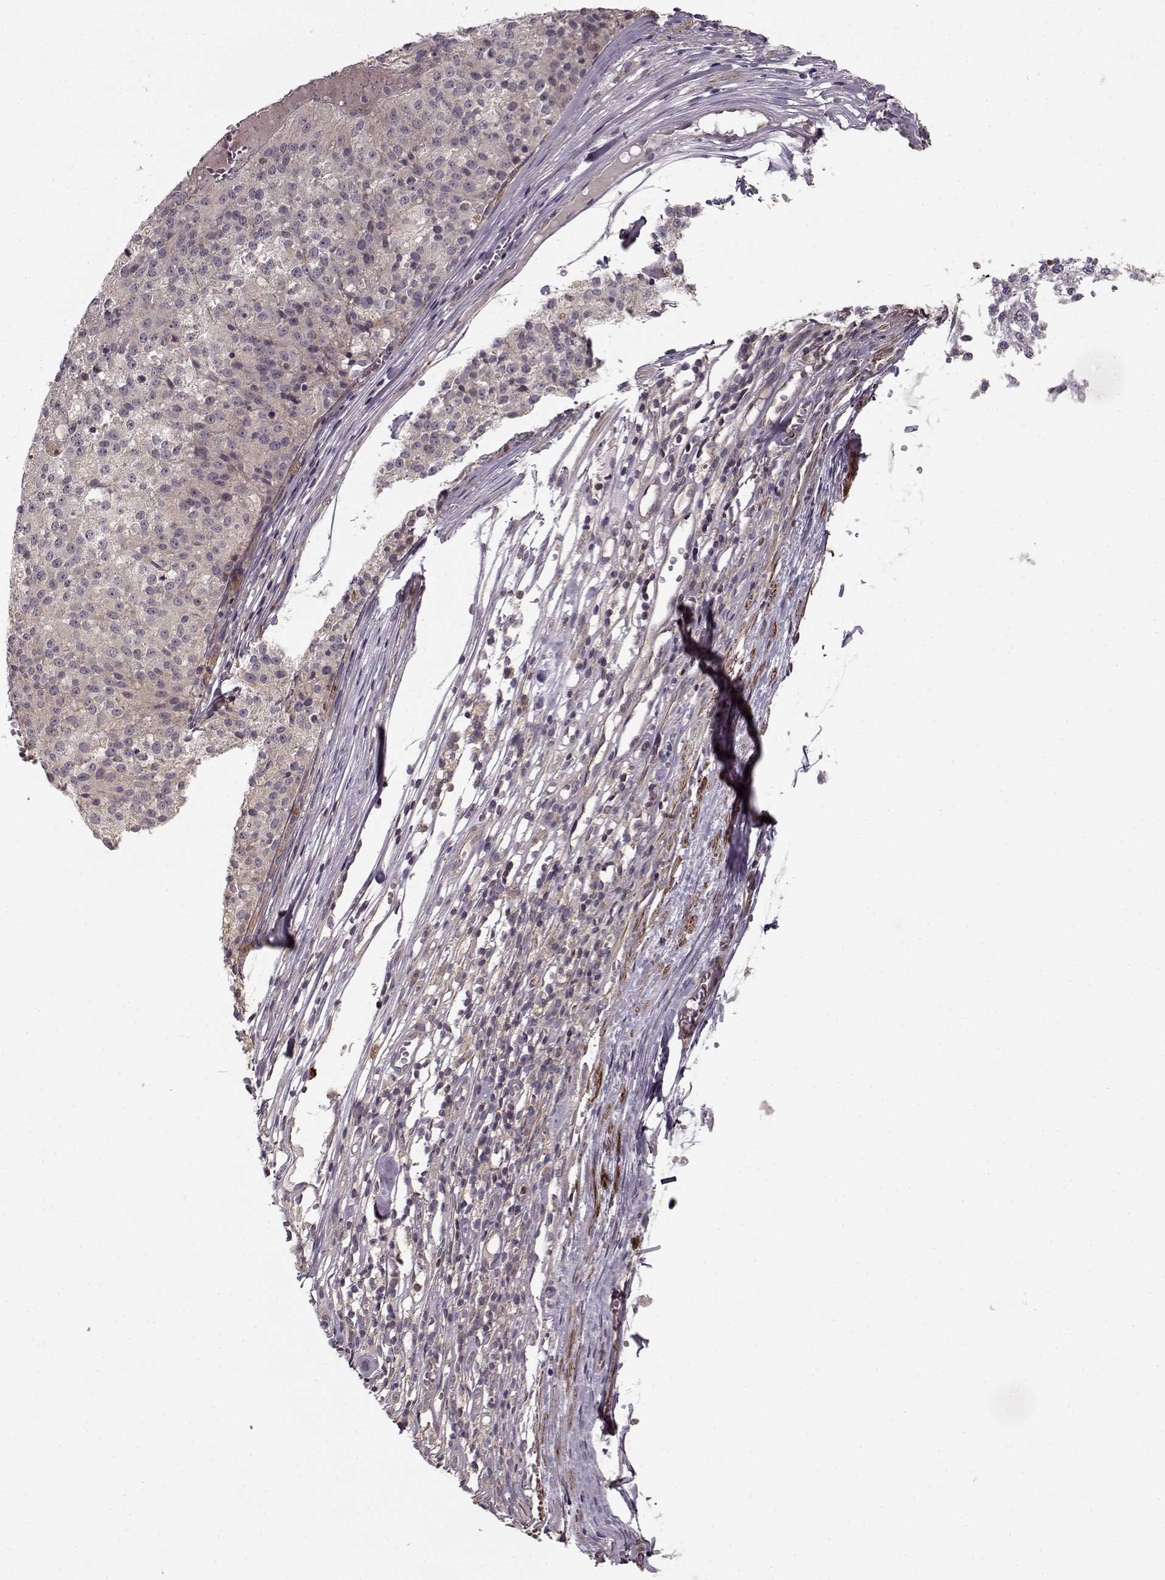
{"staining": {"intensity": "negative", "quantity": "none", "location": "none"}, "tissue": "melanoma", "cell_type": "Tumor cells", "image_type": "cancer", "snomed": [{"axis": "morphology", "description": "Malignant melanoma, Metastatic site"}, {"axis": "topography", "description": "Lymph node"}], "caption": "This is a histopathology image of immunohistochemistry (IHC) staining of melanoma, which shows no staining in tumor cells. Brightfield microscopy of immunohistochemistry stained with DAB (brown) and hematoxylin (blue), captured at high magnification.", "gene": "SLAIN2", "patient": {"sex": "female", "age": 64}}